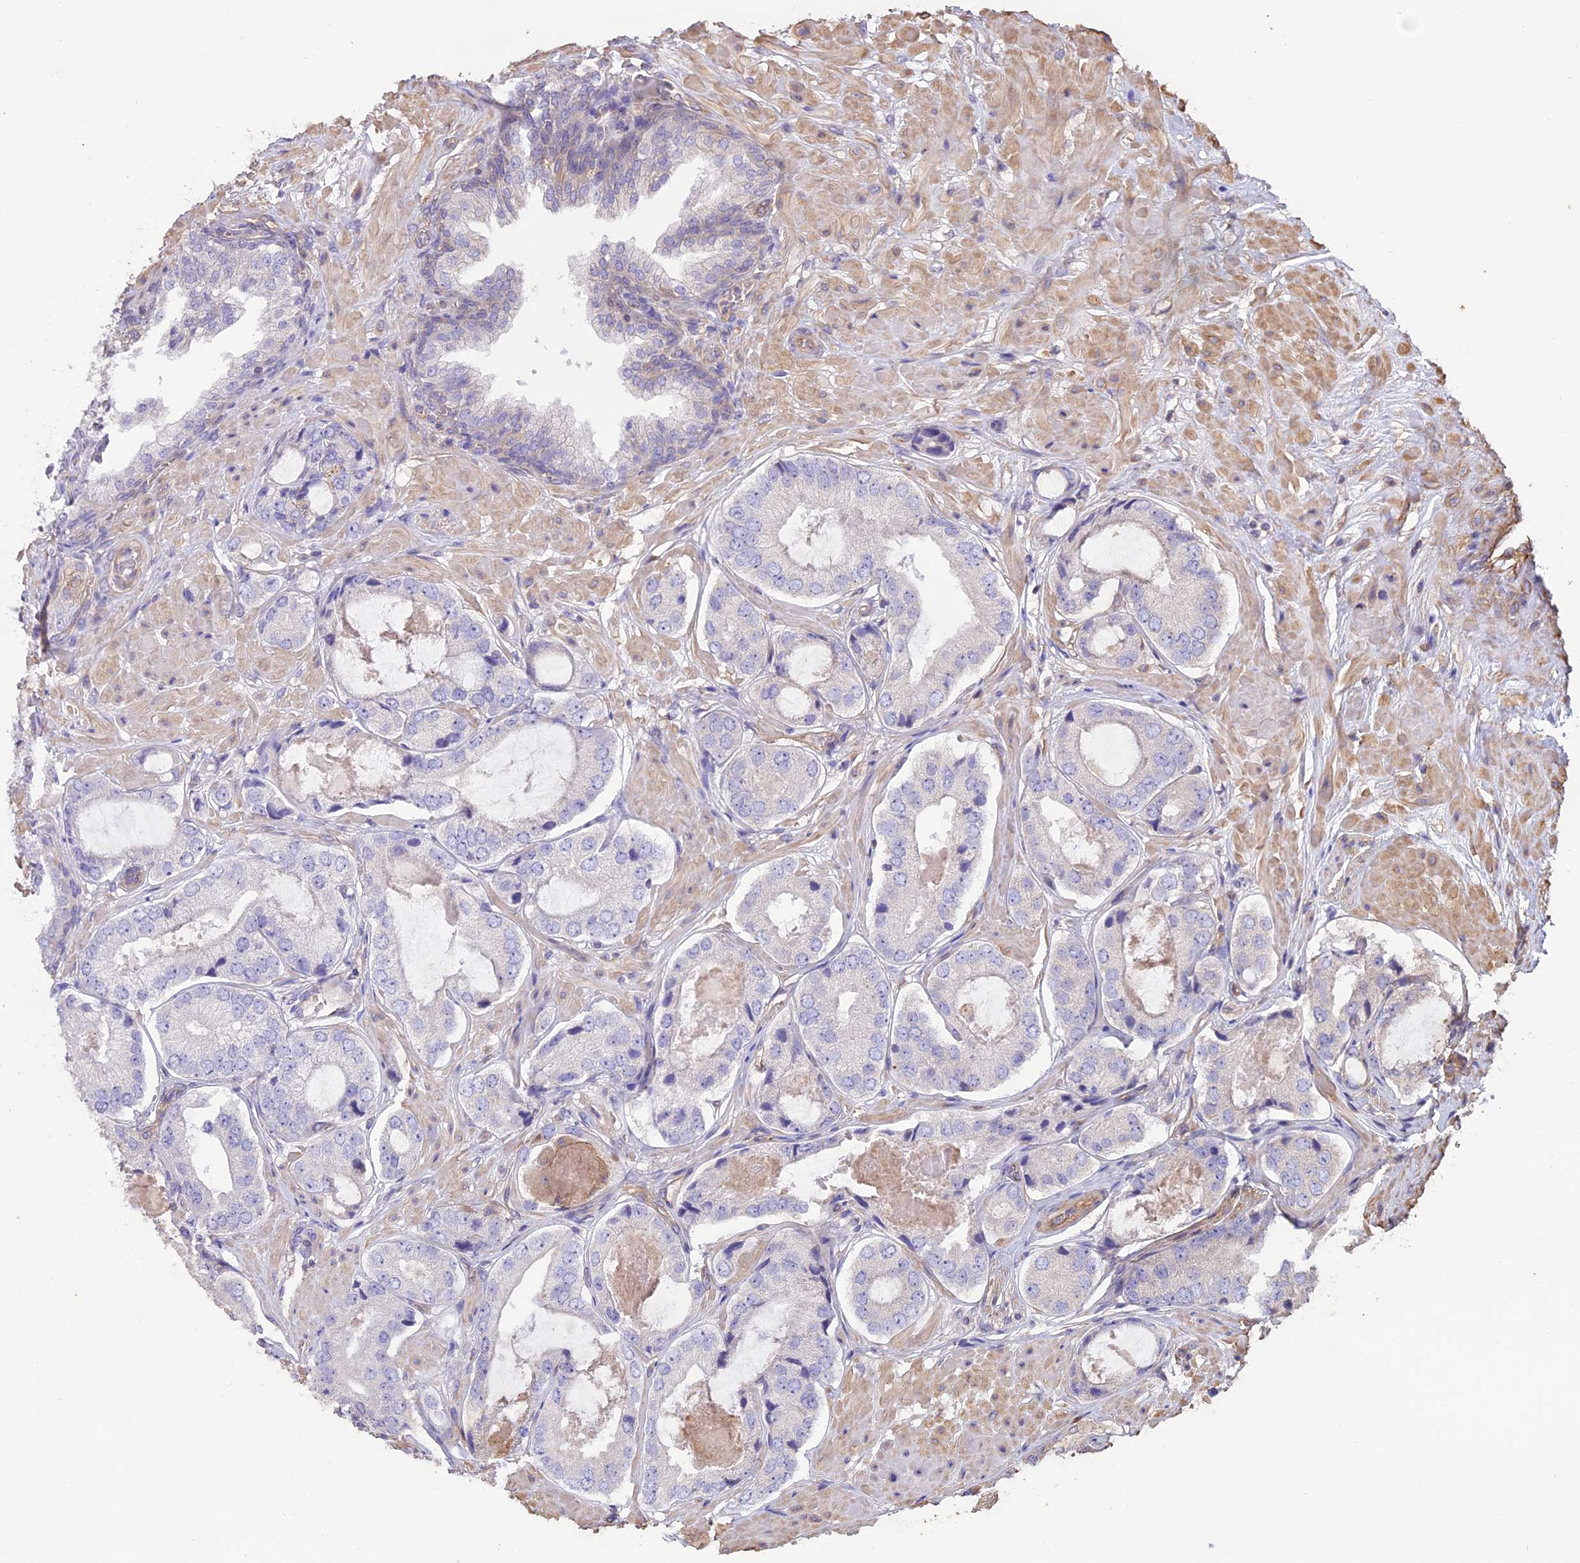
{"staining": {"intensity": "negative", "quantity": "none", "location": "none"}, "tissue": "prostate cancer", "cell_type": "Tumor cells", "image_type": "cancer", "snomed": [{"axis": "morphology", "description": "Adenocarcinoma, High grade"}, {"axis": "topography", "description": "Prostate"}], "caption": "Immunohistochemical staining of human prostate cancer exhibits no significant positivity in tumor cells. Nuclei are stained in blue.", "gene": "CCDC148", "patient": {"sex": "male", "age": 59}}